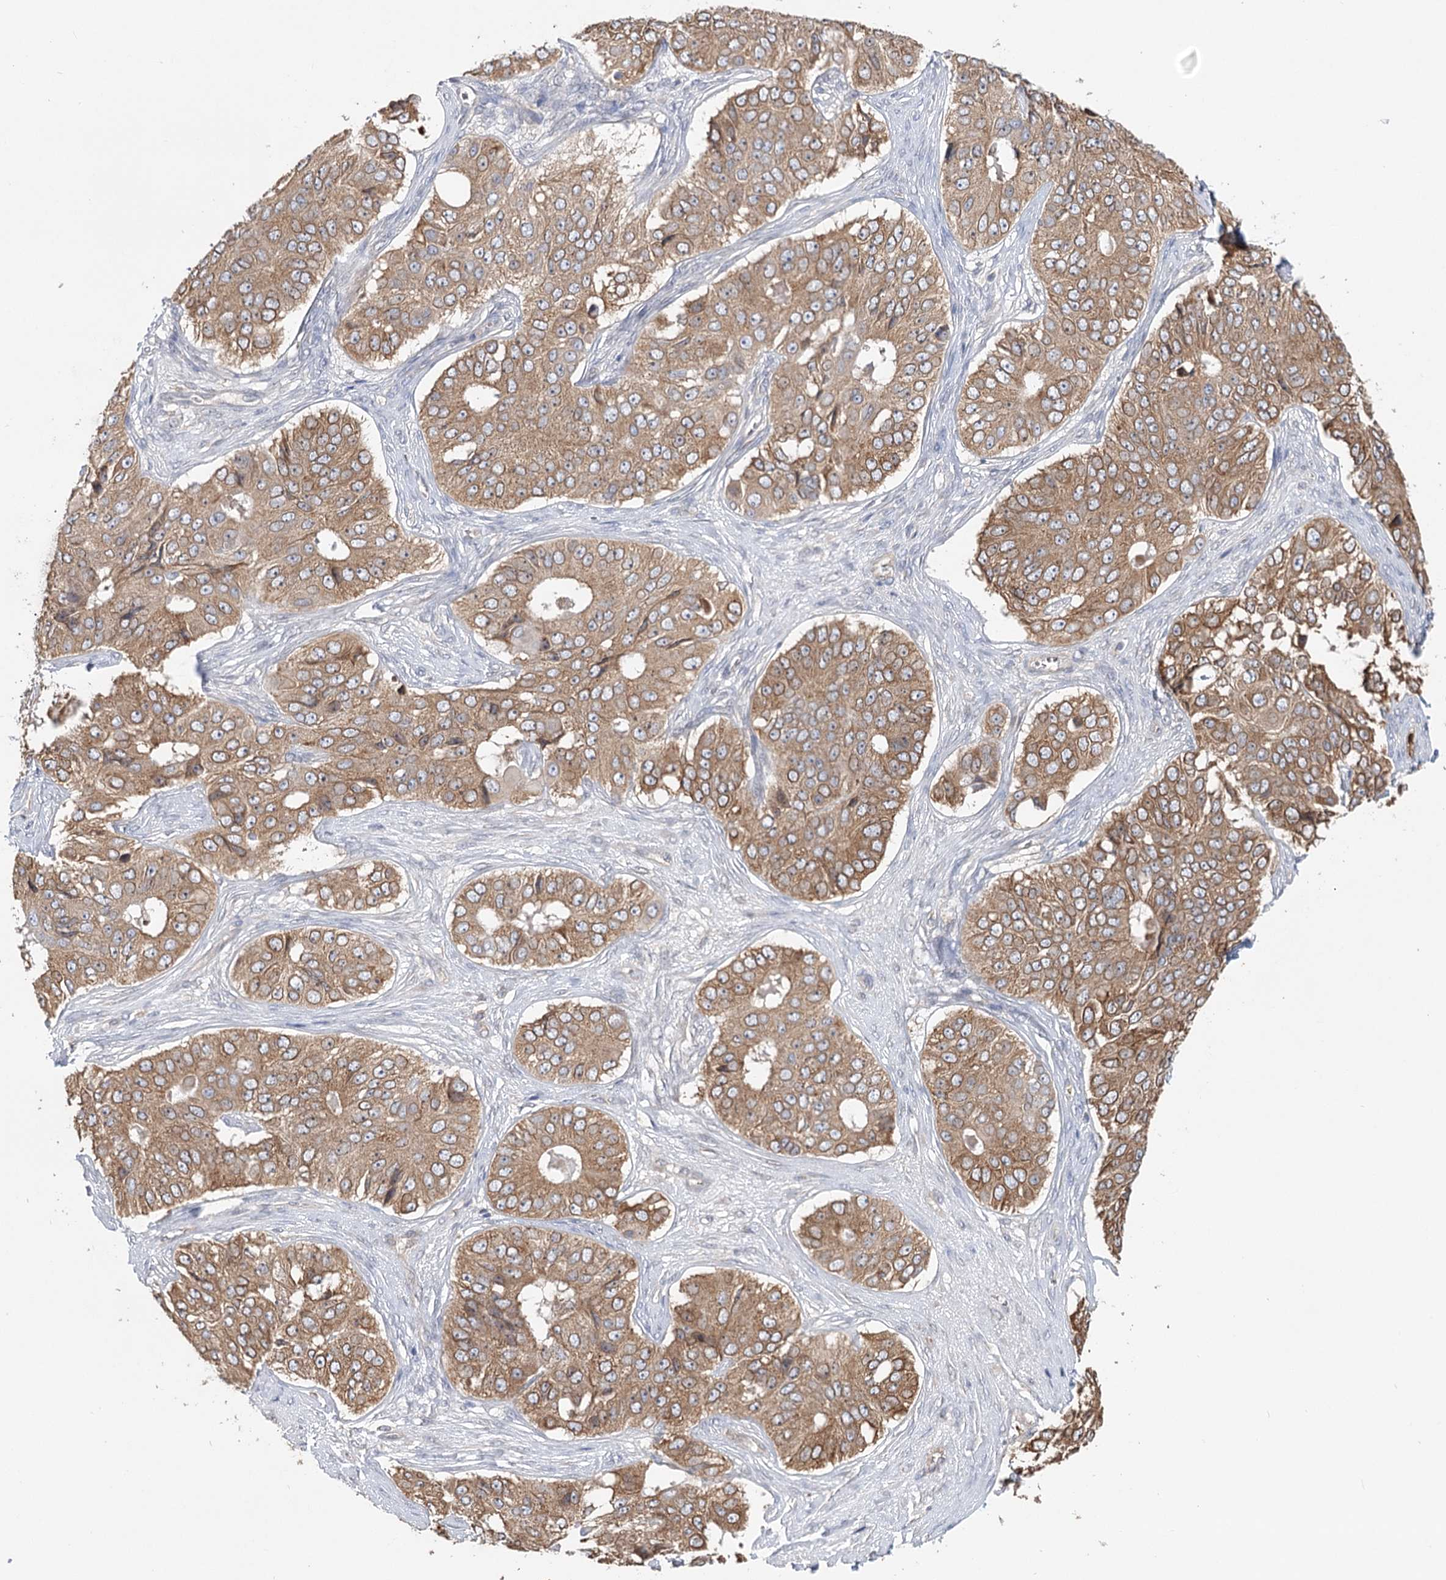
{"staining": {"intensity": "moderate", "quantity": ">75%", "location": "cytoplasmic/membranous"}, "tissue": "ovarian cancer", "cell_type": "Tumor cells", "image_type": "cancer", "snomed": [{"axis": "morphology", "description": "Carcinoma, endometroid"}, {"axis": "topography", "description": "Ovary"}], "caption": "Endometroid carcinoma (ovarian) was stained to show a protein in brown. There is medium levels of moderate cytoplasmic/membranous staining in approximately >75% of tumor cells.", "gene": "PAIP2", "patient": {"sex": "female", "age": 51}}